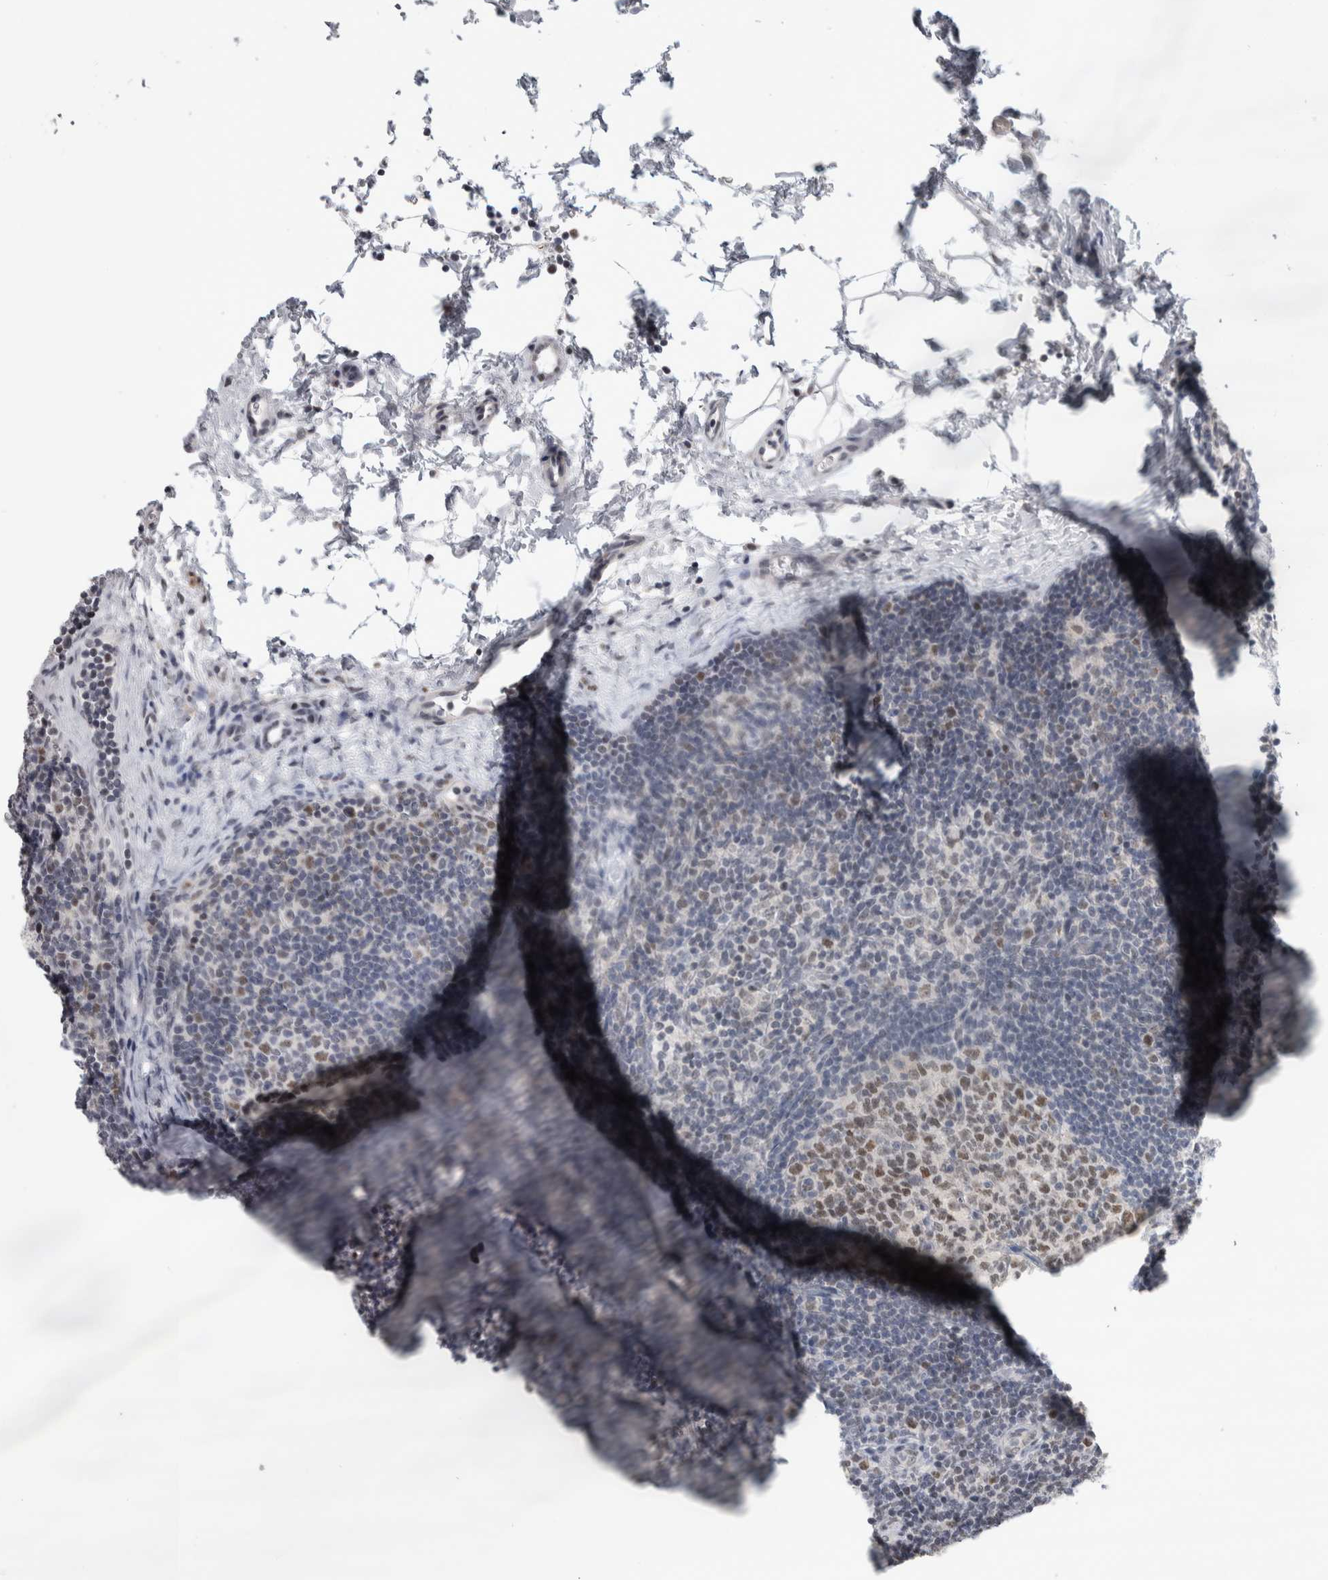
{"staining": {"intensity": "moderate", "quantity": "25%-75%", "location": "nuclear"}, "tissue": "lymph node", "cell_type": "Germinal center cells", "image_type": "normal", "snomed": [{"axis": "morphology", "description": "Normal tissue, NOS"}, {"axis": "topography", "description": "Lymph node"}], "caption": "IHC histopathology image of normal lymph node stained for a protein (brown), which exhibits medium levels of moderate nuclear staining in about 25%-75% of germinal center cells.", "gene": "HEXIM2", "patient": {"sex": "female", "age": 22}}